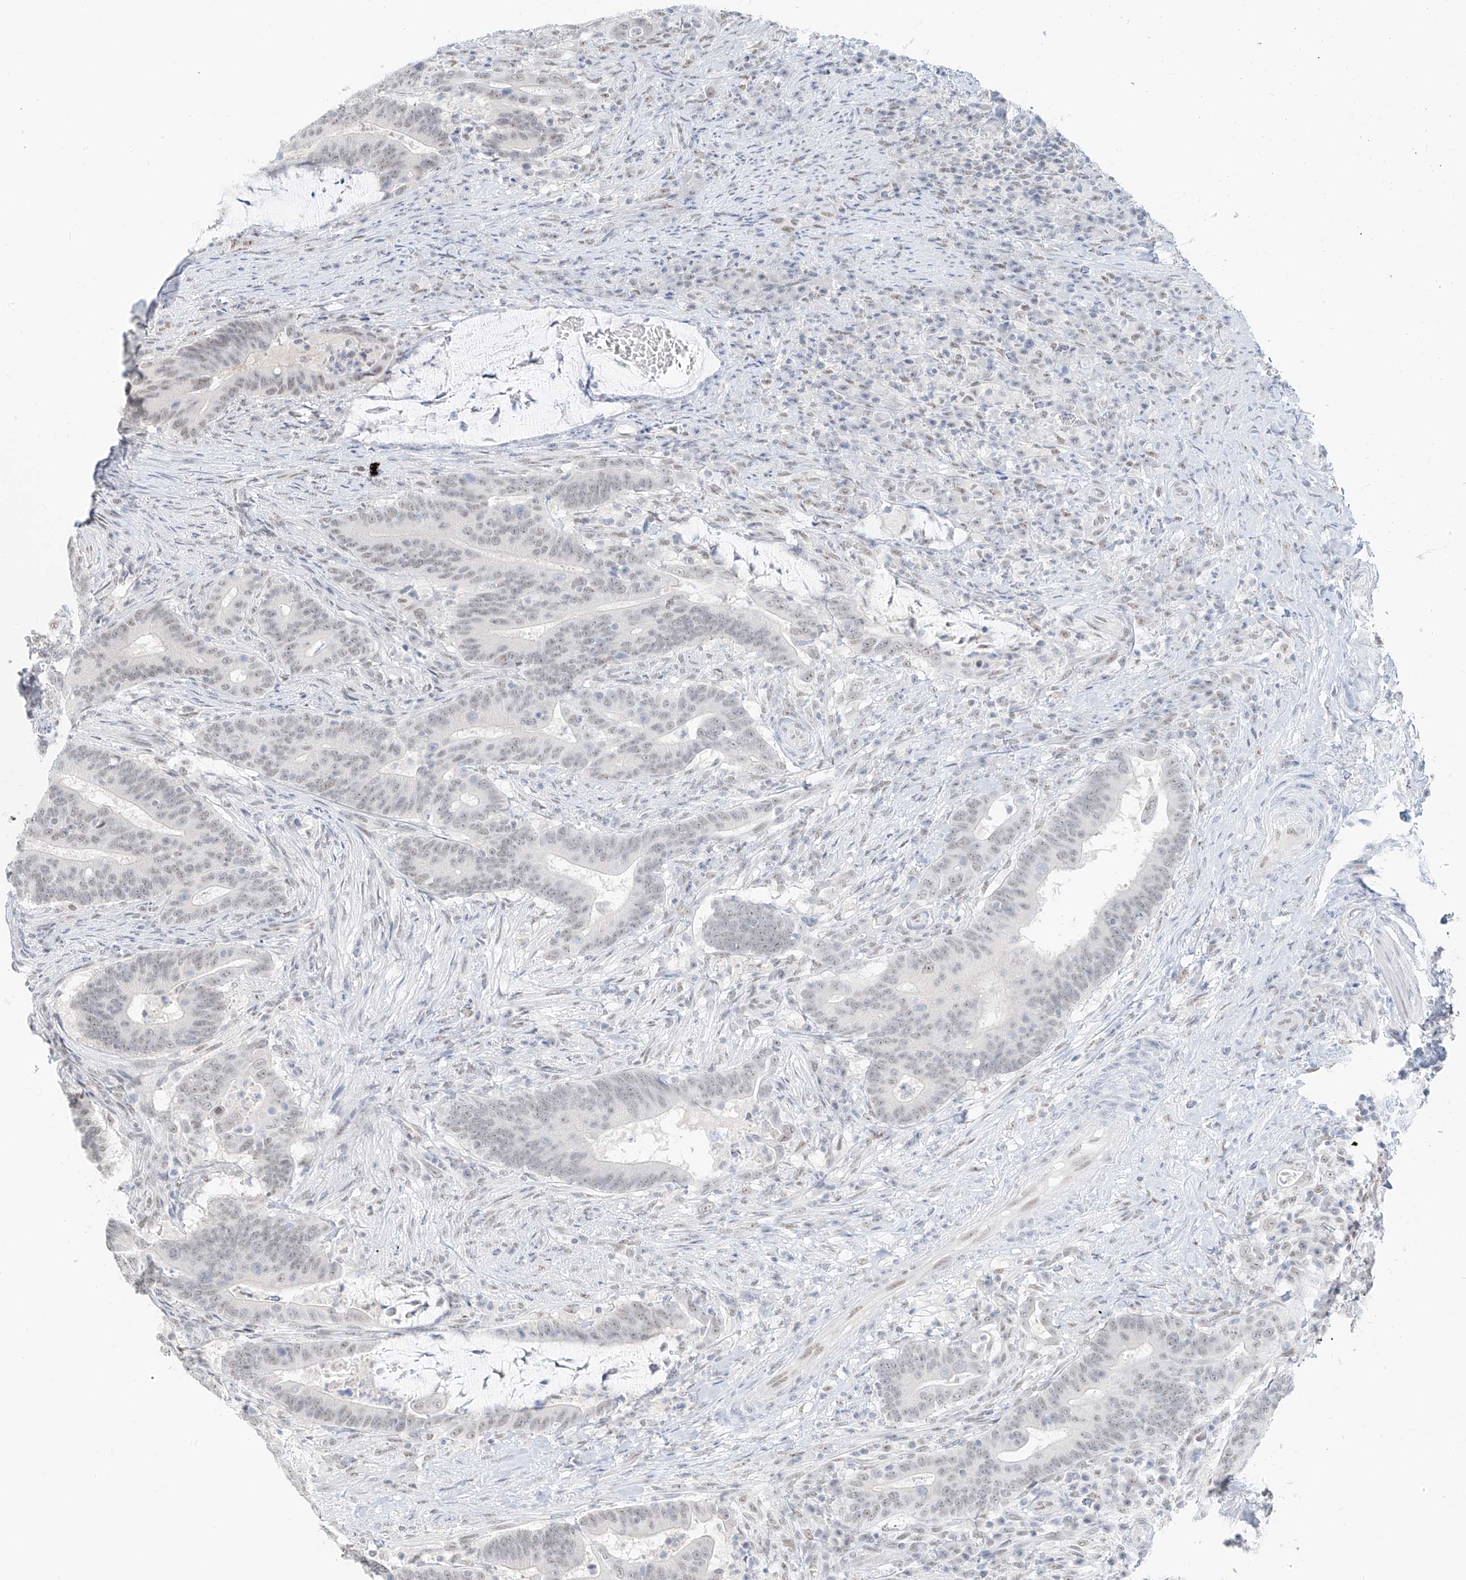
{"staining": {"intensity": "weak", "quantity": "<25%", "location": "nuclear"}, "tissue": "colorectal cancer", "cell_type": "Tumor cells", "image_type": "cancer", "snomed": [{"axis": "morphology", "description": "Adenocarcinoma, NOS"}, {"axis": "topography", "description": "Colon"}], "caption": "Immunohistochemistry (IHC) of human colorectal cancer shows no positivity in tumor cells.", "gene": "PGC", "patient": {"sex": "female", "age": 66}}